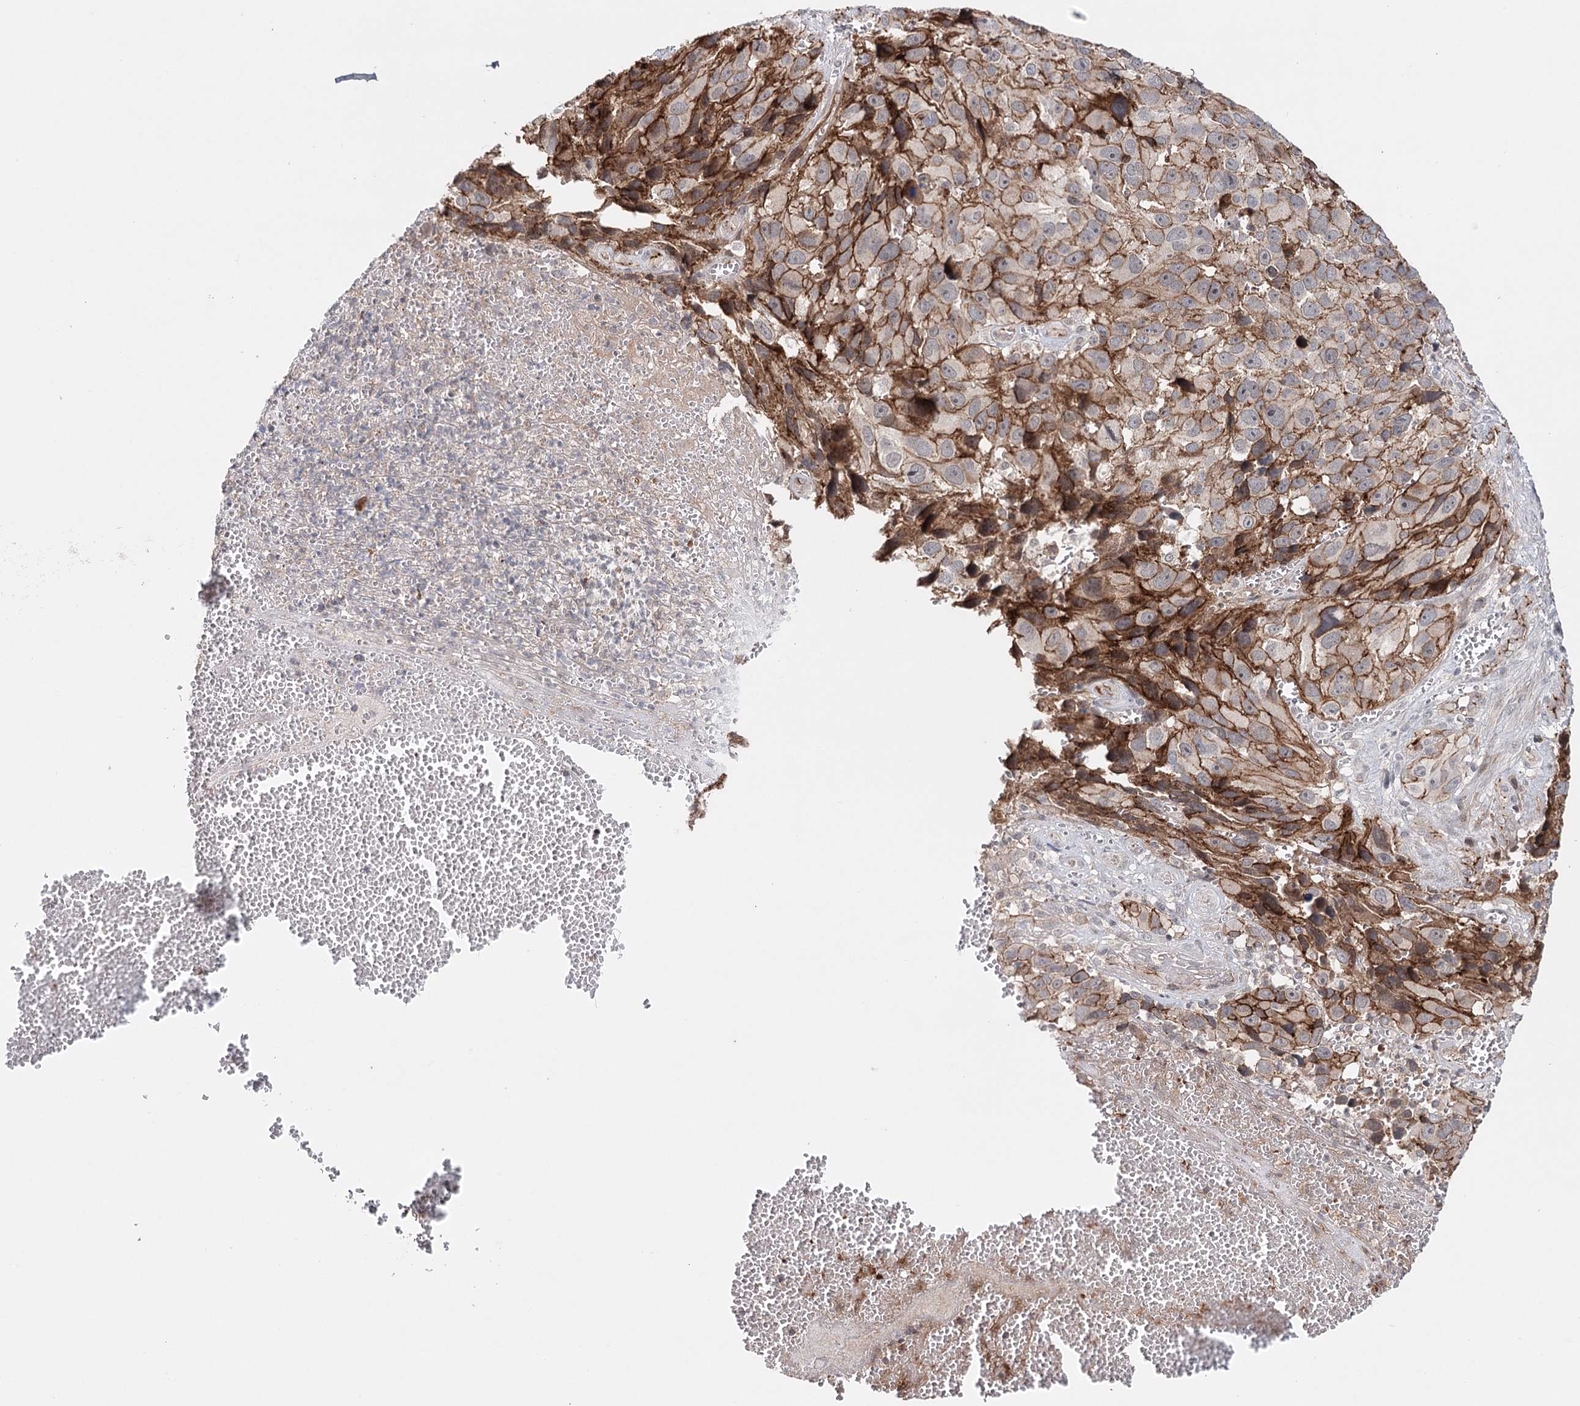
{"staining": {"intensity": "moderate", "quantity": ">75%", "location": "cytoplasmic/membranous"}, "tissue": "melanoma", "cell_type": "Tumor cells", "image_type": "cancer", "snomed": [{"axis": "morphology", "description": "Malignant melanoma, NOS"}, {"axis": "topography", "description": "Skin"}], "caption": "A micrograph showing moderate cytoplasmic/membranous staining in about >75% of tumor cells in melanoma, as visualized by brown immunohistochemical staining.", "gene": "PKP4", "patient": {"sex": "male", "age": 84}}